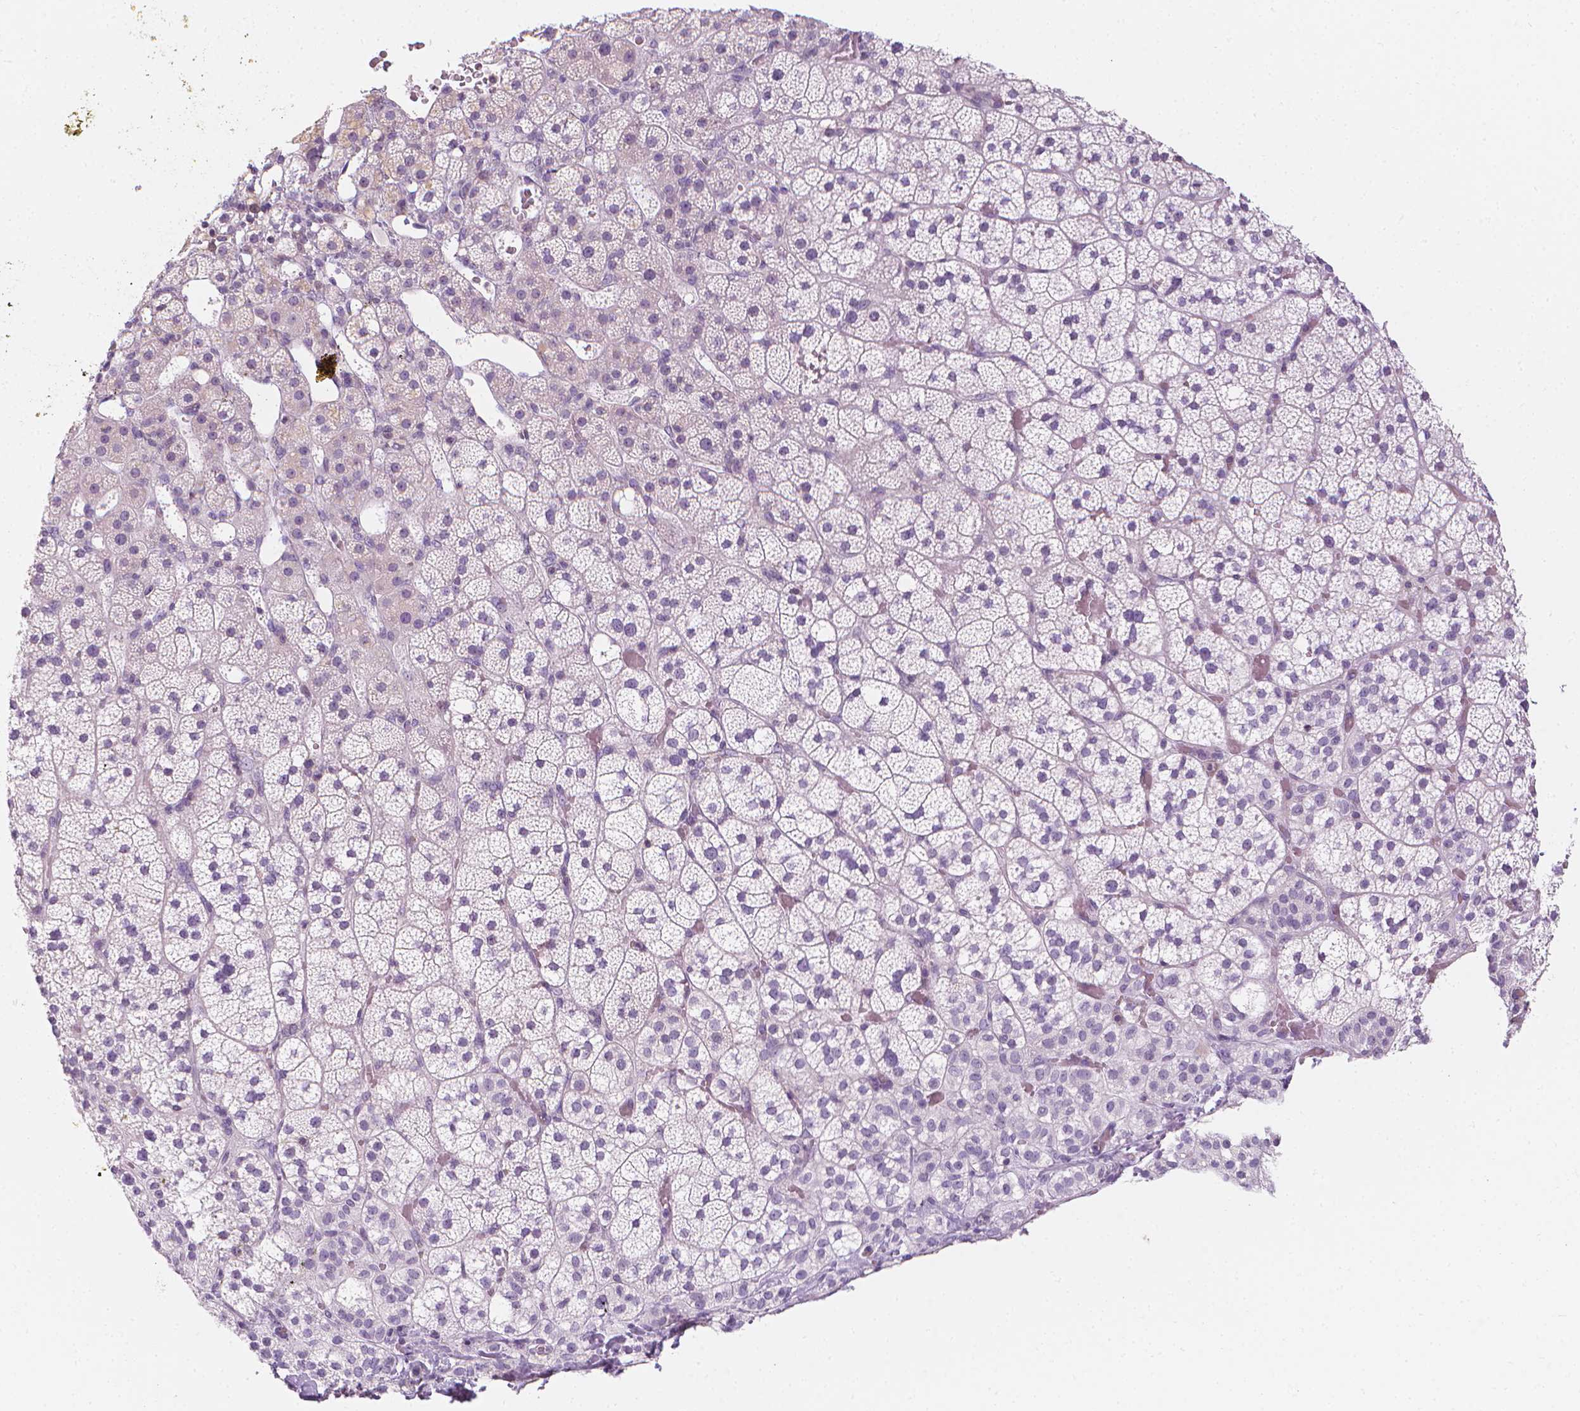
{"staining": {"intensity": "negative", "quantity": "none", "location": "none"}, "tissue": "adrenal gland", "cell_type": "Glandular cells", "image_type": "normal", "snomed": [{"axis": "morphology", "description": "Normal tissue, NOS"}, {"axis": "topography", "description": "Adrenal gland"}], "caption": "Immunohistochemistry photomicrograph of benign adrenal gland: adrenal gland stained with DAB (3,3'-diaminobenzidine) reveals no significant protein positivity in glandular cells. Brightfield microscopy of IHC stained with DAB (3,3'-diaminobenzidine) (brown) and hematoxylin (blue), captured at high magnification.", "gene": "DCAF8L1", "patient": {"sex": "male", "age": 53}}